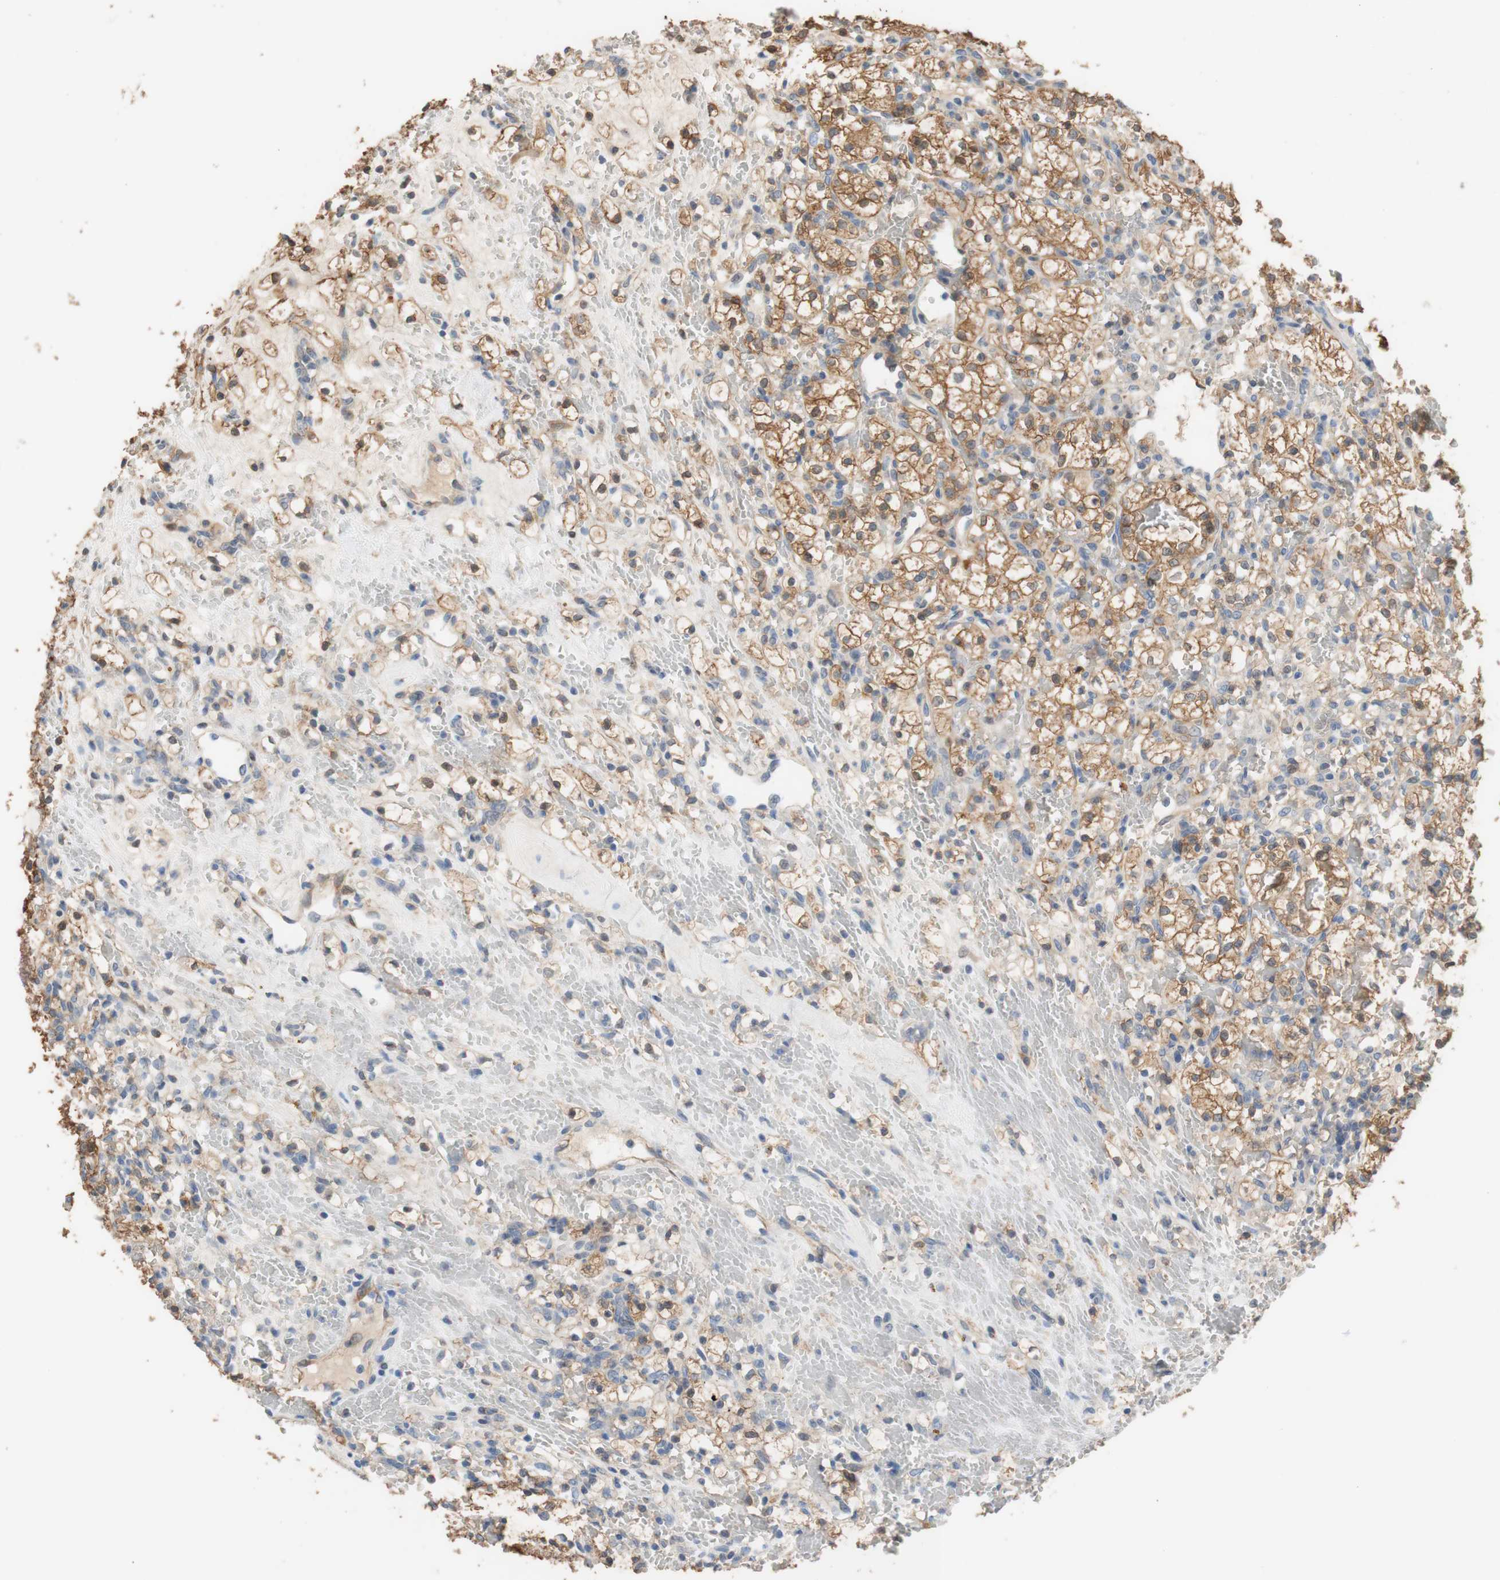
{"staining": {"intensity": "strong", "quantity": ">75%", "location": "cytoplasmic/membranous"}, "tissue": "renal cancer", "cell_type": "Tumor cells", "image_type": "cancer", "snomed": [{"axis": "morphology", "description": "Adenocarcinoma, NOS"}, {"axis": "topography", "description": "Kidney"}], "caption": "Protein staining of adenocarcinoma (renal) tissue reveals strong cytoplasmic/membranous positivity in approximately >75% of tumor cells. (DAB IHC, brown staining for protein, blue staining for nuclei).", "gene": "ALDH1A2", "patient": {"sex": "female", "age": 60}}